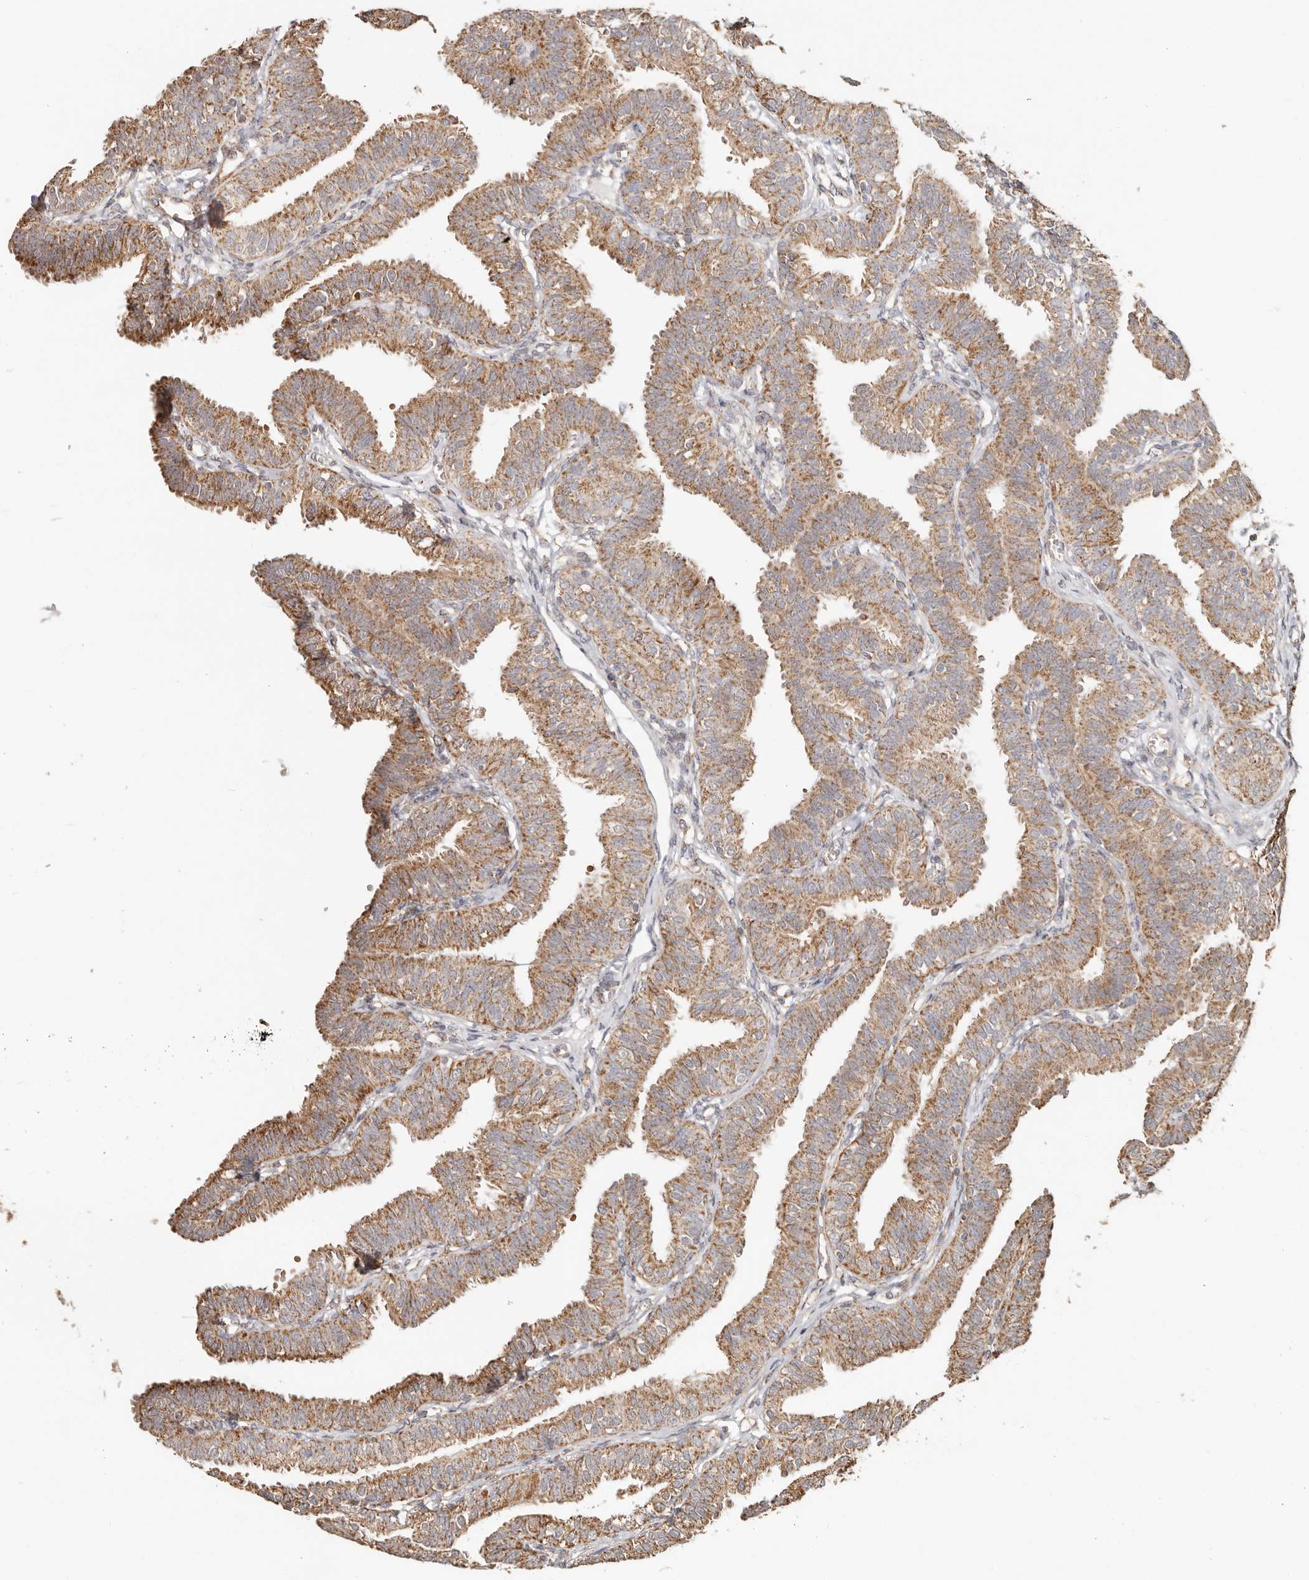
{"staining": {"intensity": "moderate", "quantity": ">75%", "location": "cytoplasmic/membranous"}, "tissue": "fallopian tube", "cell_type": "Glandular cells", "image_type": "normal", "snomed": [{"axis": "morphology", "description": "Normal tissue, NOS"}, {"axis": "topography", "description": "Fallopian tube"}], "caption": "IHC staining of normal fallopian tube, which displays medium levels of moderate cytoplasmic/membranous staining in approximately >75% of glandular cells indicating moderate cytoplasmic/membranous protein positivity. The staining was performed using DAB (3,3'-diaminobenzidine) (brown) for protein detection and nuclei were counterstained in hematoxylin (blue).", "gene": "NDUFB11", "patient": {"sex": "female", "age": 35}}